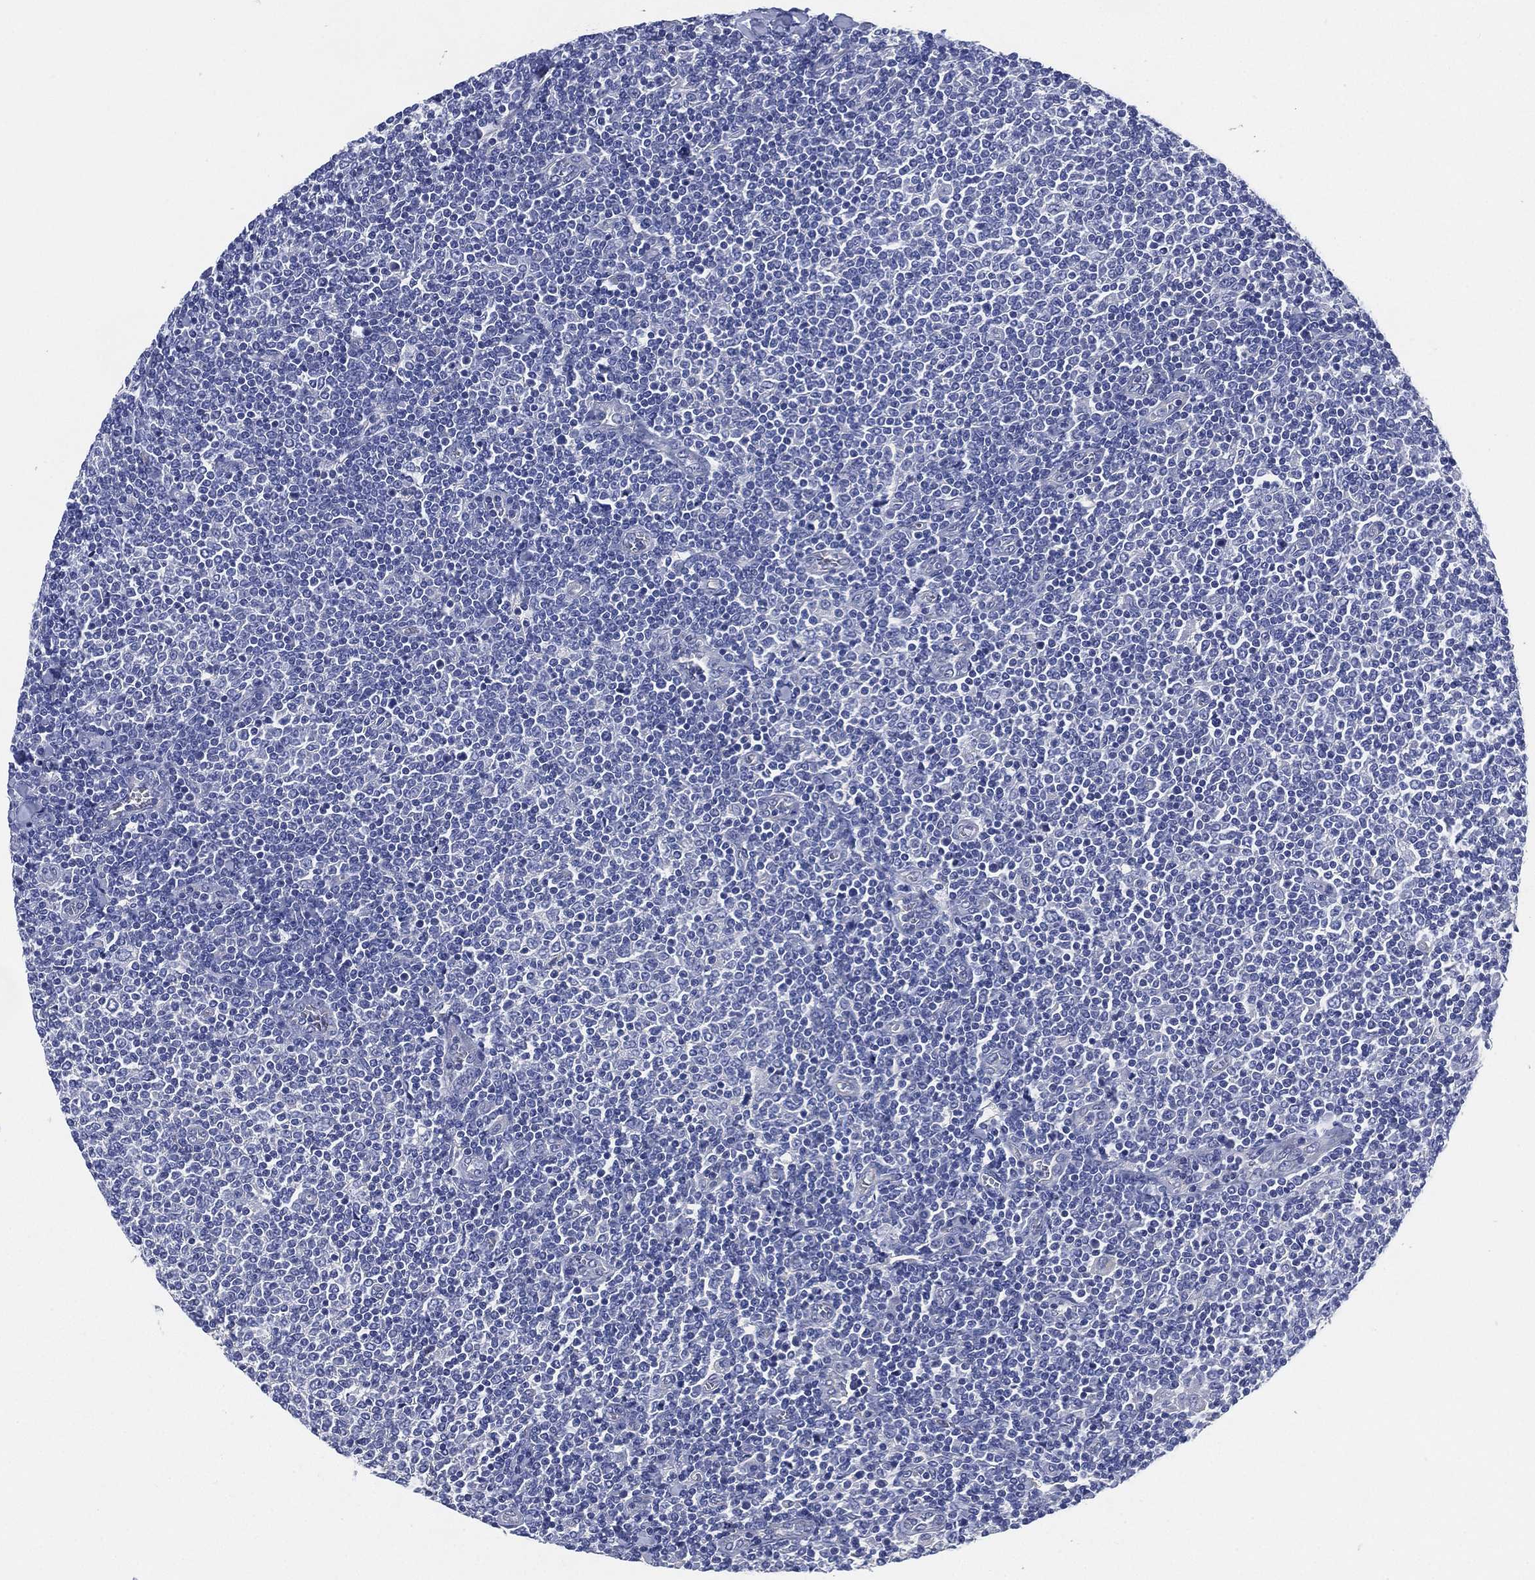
{"staining": {"intensity": "negative", "quantity": "none", "location": "none"}, "tissue": "lymphoma", "cell_type": "Tumor cells", "image_type": "cancer", "snomed": [{"axis": "morphology", "description": "Malignant lymphoma, non-Hodgkin's type, Low grade"}, {"axis": "topography", "description": "Lymph node"}], "caption": "This is a micrograph of IHC staining of lymphoma, which shows no staining in tumor cells.", "gene": "CCDC70", "patient": {"sex": "male", "age": 52}}